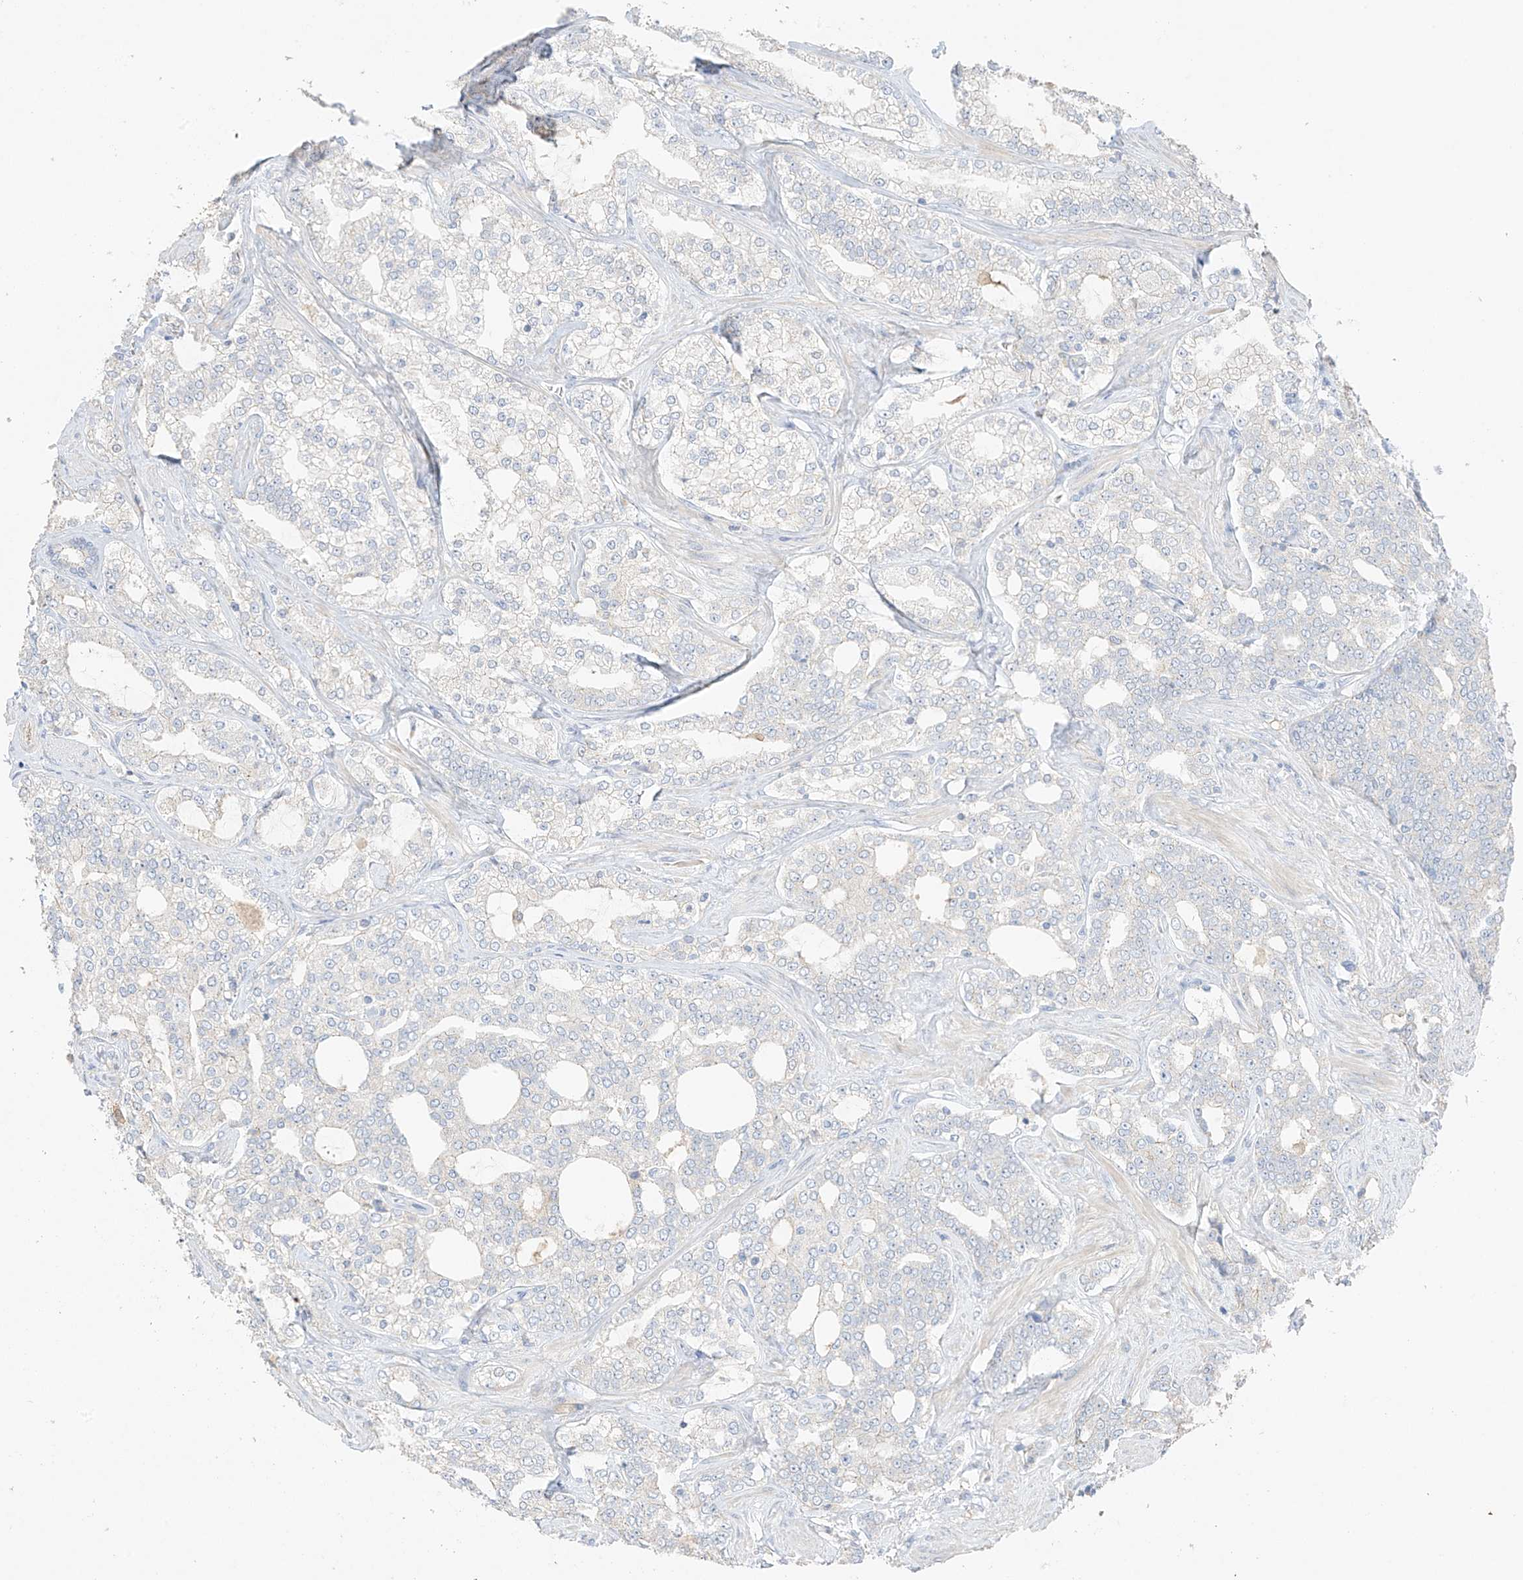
{"staining": {"intensity": "negative", "quantity": "none", "location": "none"}, "tissue": "prostate cancer", "cell_type": "Tumor cells", "image_type": "cancer", "snomed": [{"axis": "morphology", "description": "Adenocarcinoma, High grade"}, {"axis": "topography", "description": "Prostate"}], "caption": "A micrograph of human prostate cancer (adenocarcinoma (high-grade)) is negative for staining in tumor cells.", "gene": "ZBTB41", "patient": {"sex": "male", "age": 64}}